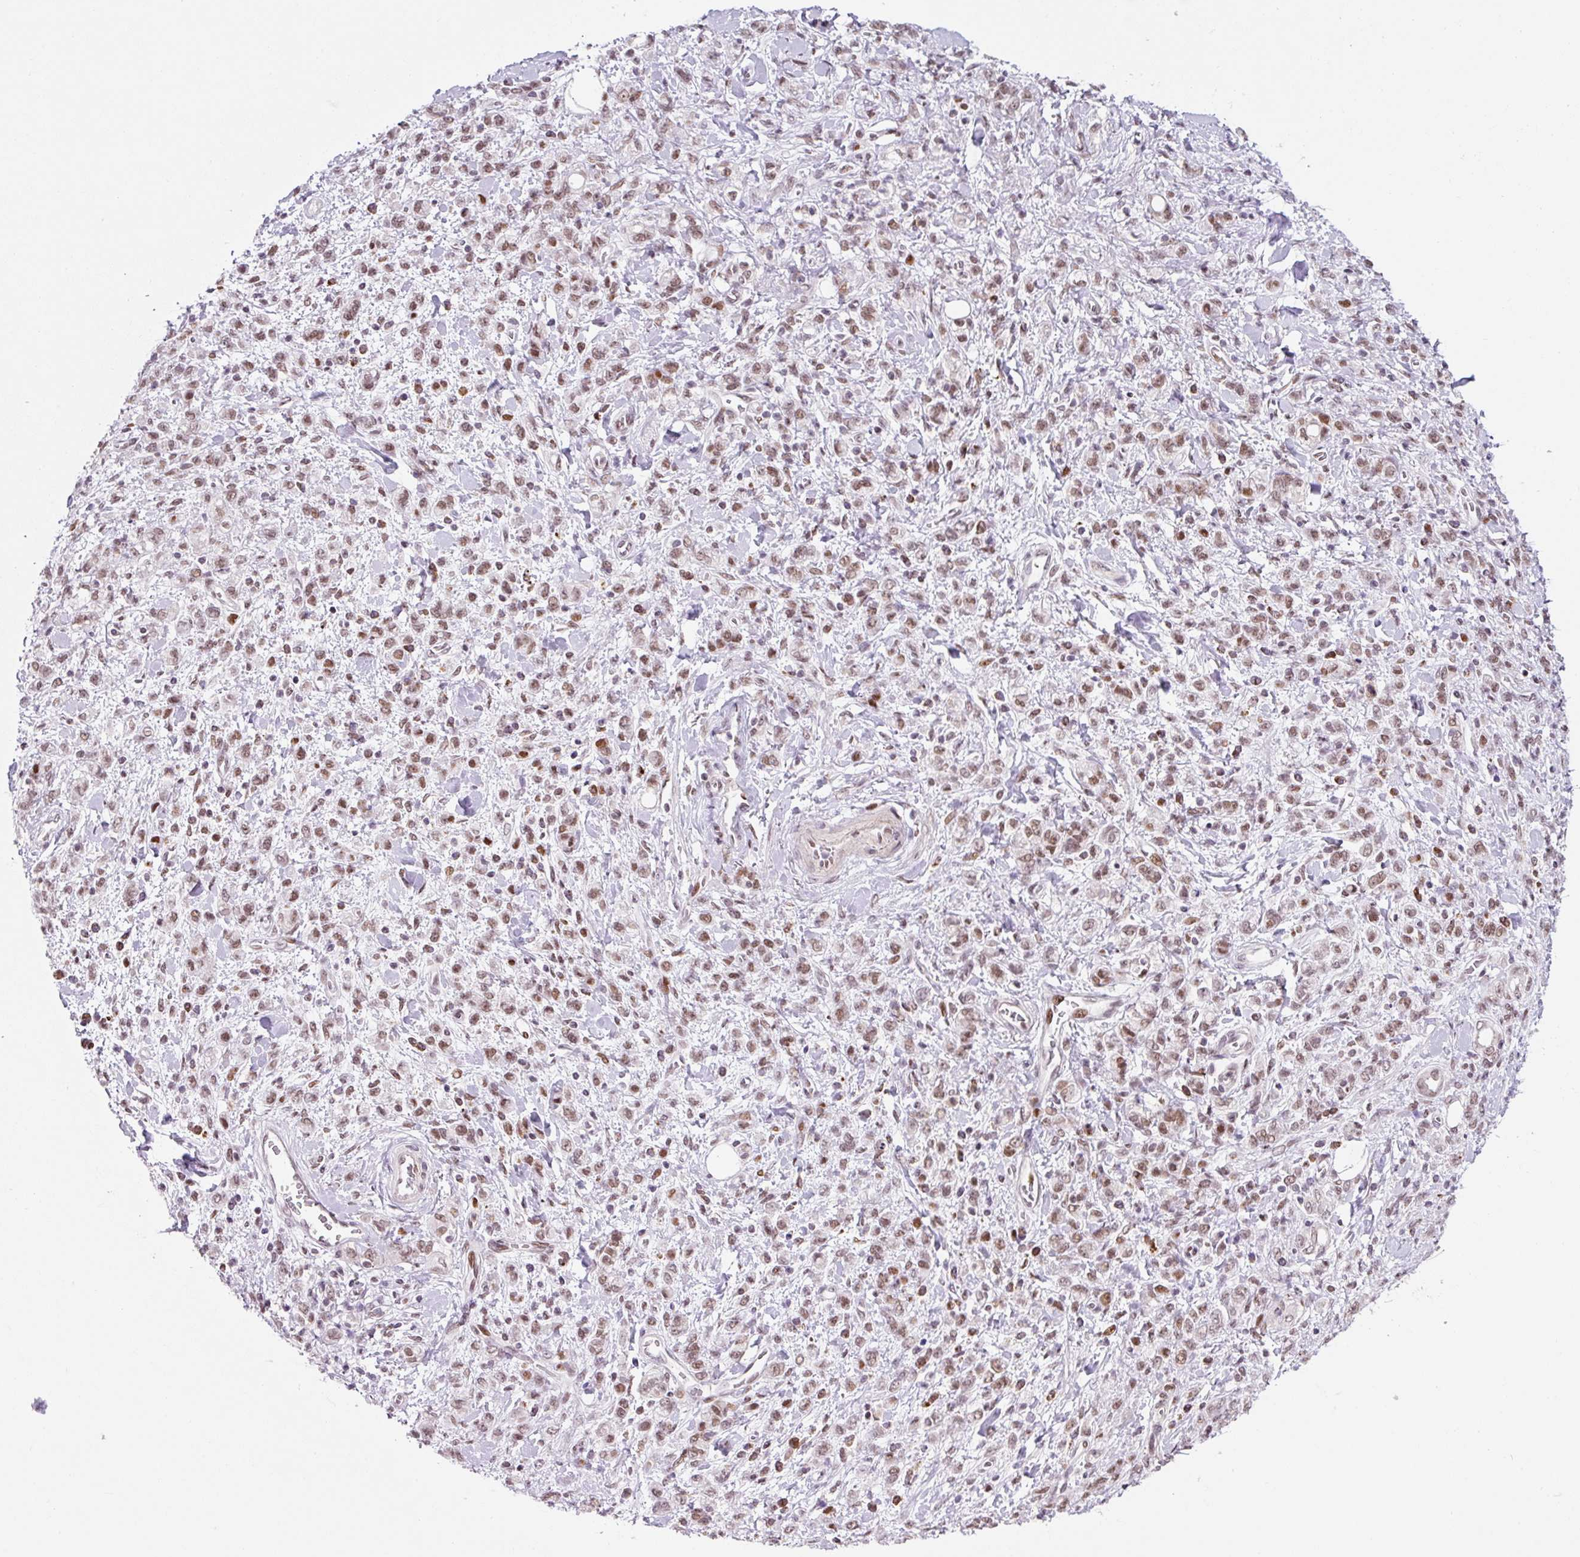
{"staining": {"intensity": "moderate", "quantity": ">75%", "location": "nuclear"}, "tissue": "stomach cancer", "cell_type": "Tumor cells", "image_type": "cancer", "snomed": [{"axis": "morphology", "description": "Adenocarcinoma, NOS"}, {"axis": "topography", "description": "Stomach"}], "caption": "The immunohistochemical stain shows moderate nuclear positivity in tumor cells of adenocarcinoma (stomach) tissue.", "gene": "CCNL2", "patient": {"sex": "male", "age": 77}}